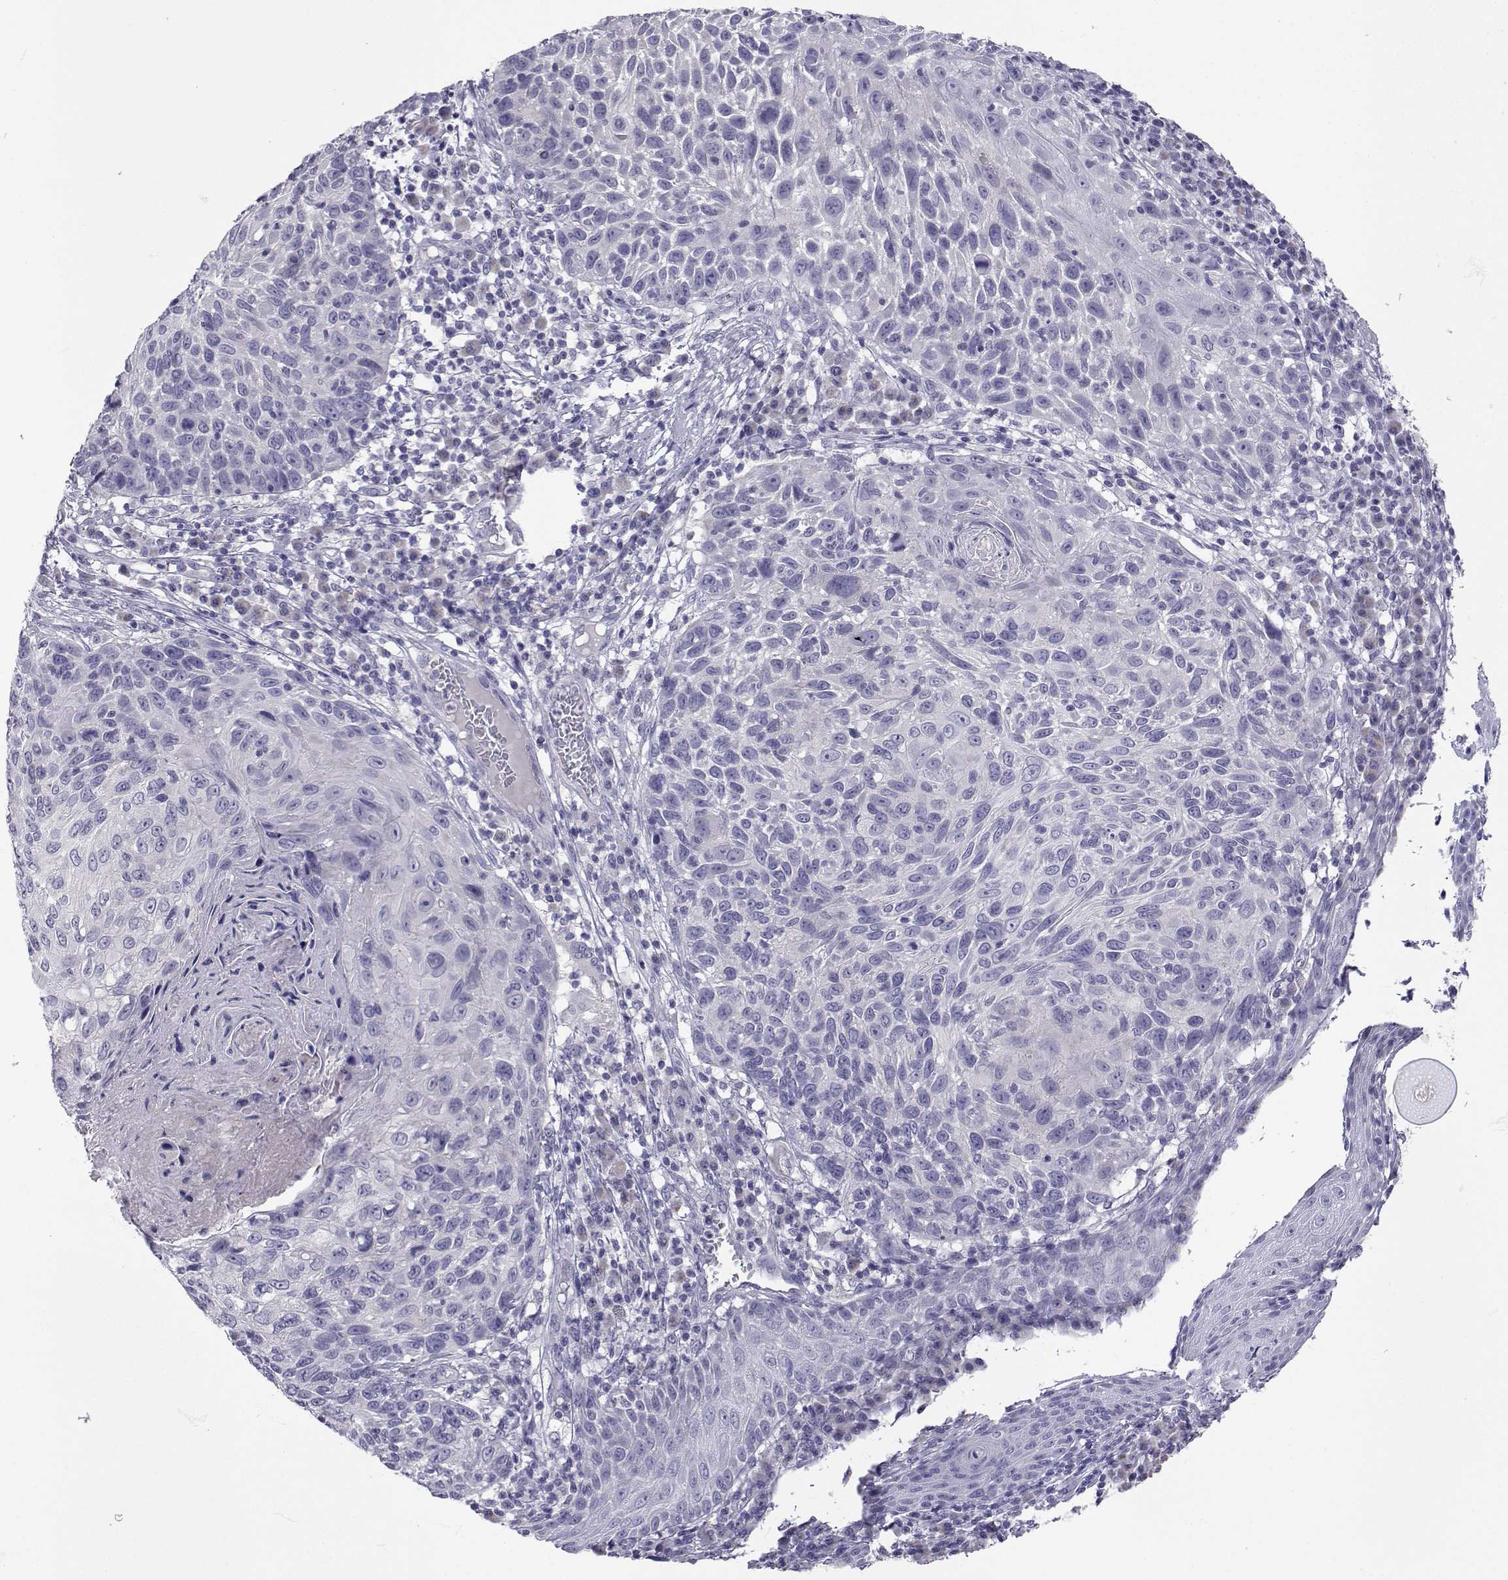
{"staining": {"intensity": "negative", "quantity": "none", "location": "none"}, "tissue": "skin cancer", "cell_type": "Tumor cells", "image_type": "cancer", "snomed": [{"axis": "morphology", "description": "Squamous cell carcinoma, NOS"}, {"axis": "topography", "description": "Skin"}], "caption": "Skin cancer (squamous cell carcinoma) was stained to show a protein in brown. There is no significant positivity in tumor cells.", "gene": "SLC6A3", "patient": {"sex": "male", "age": 92}}